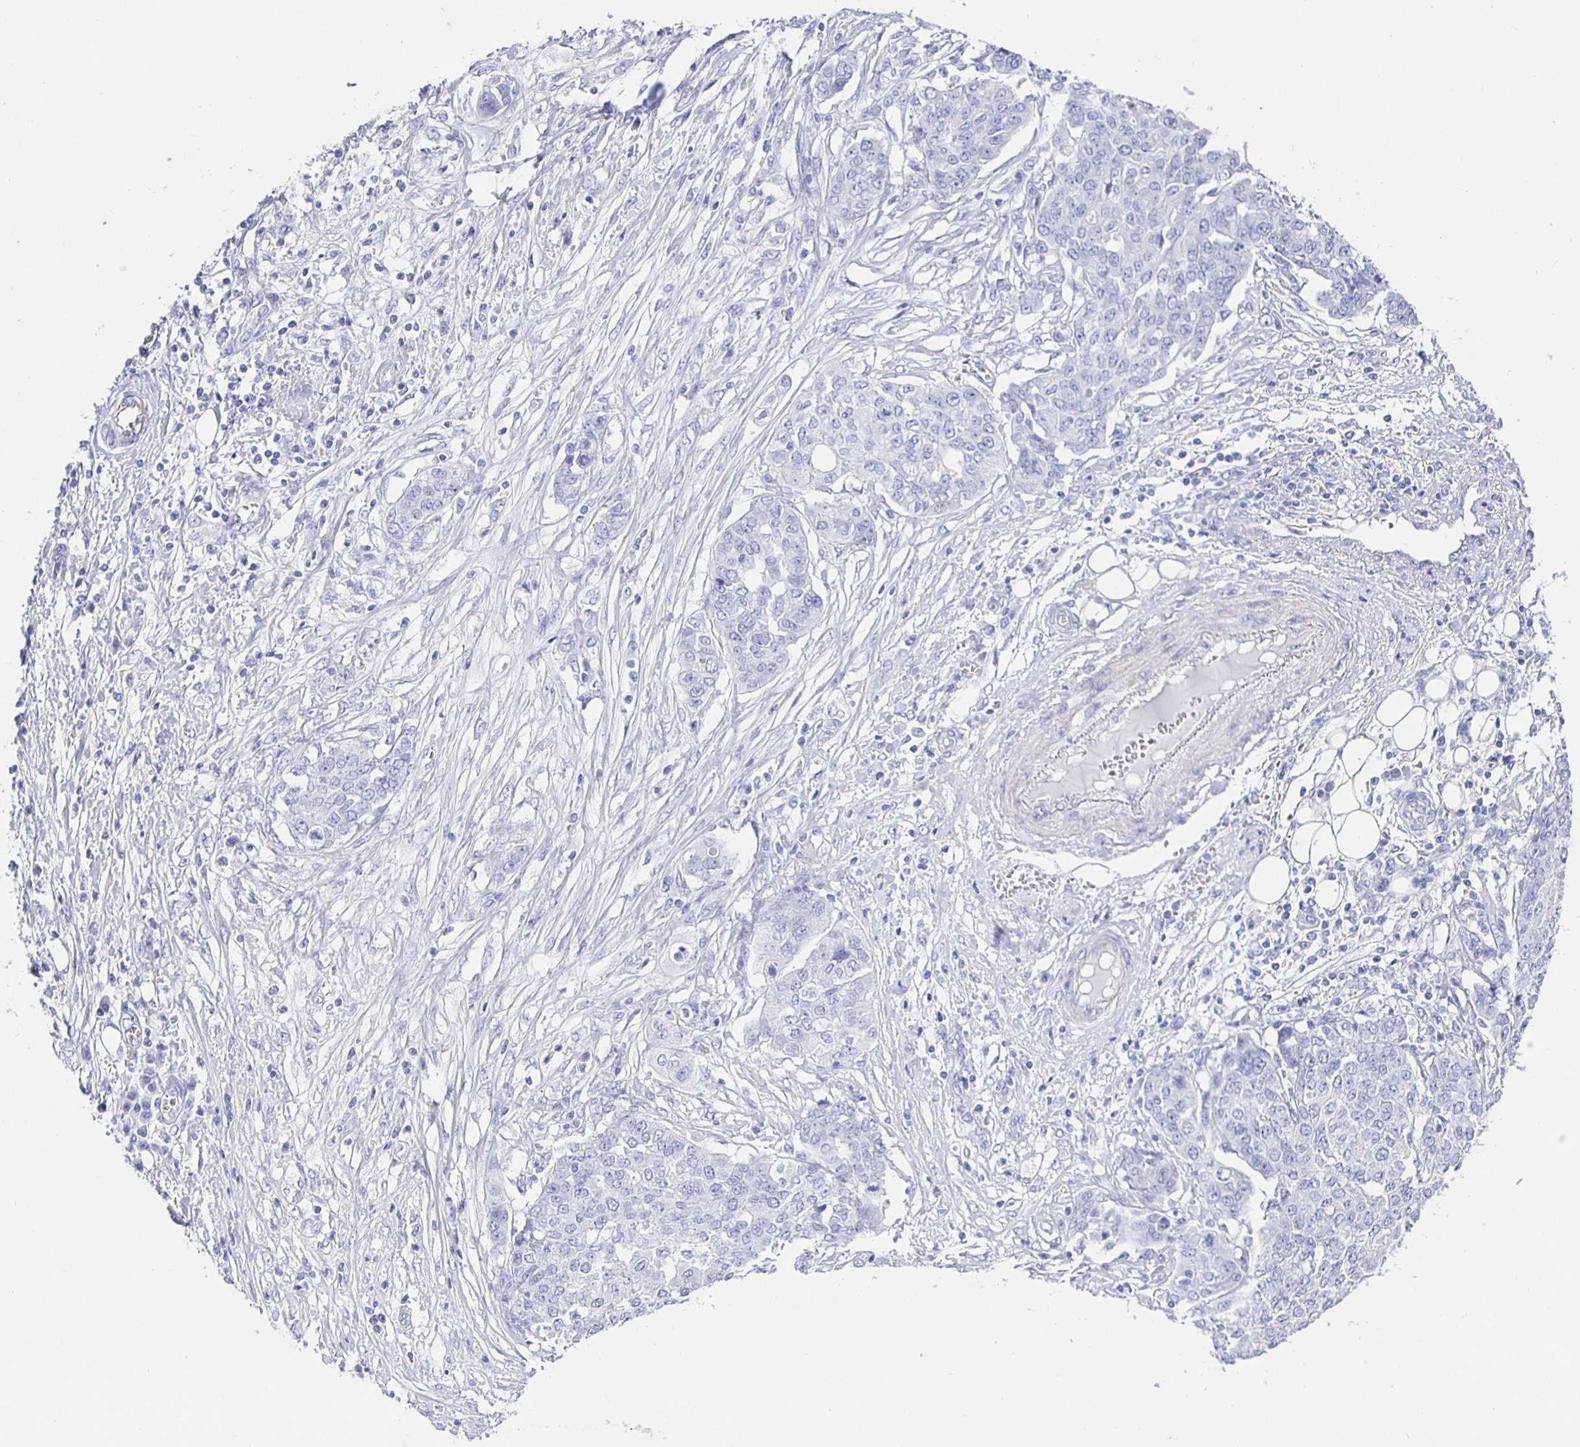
{"staining": {"intensity": "negative", "quantity": "none", "location": "none"}, "tissue": "ovarian cancer", "cell_type": "Tumor cells", "image_type": "cancer", "snomed": [{"axis": "morphology", "description": "Cystadenocarcinoma, serous, NOS"}, {"axis": "topography", "description": "Soft tissue"}, {"axis": "topography", "description": "Ovary"}], "caption": "This is an immunohistochemistry (IHC) photomicrograph of ovarian cancer (serous cystadenocarcinoma). There is no positivity in tumor cells.", "gene": "HSPA4L", "patient": {"sex": "female", "age": 57}}